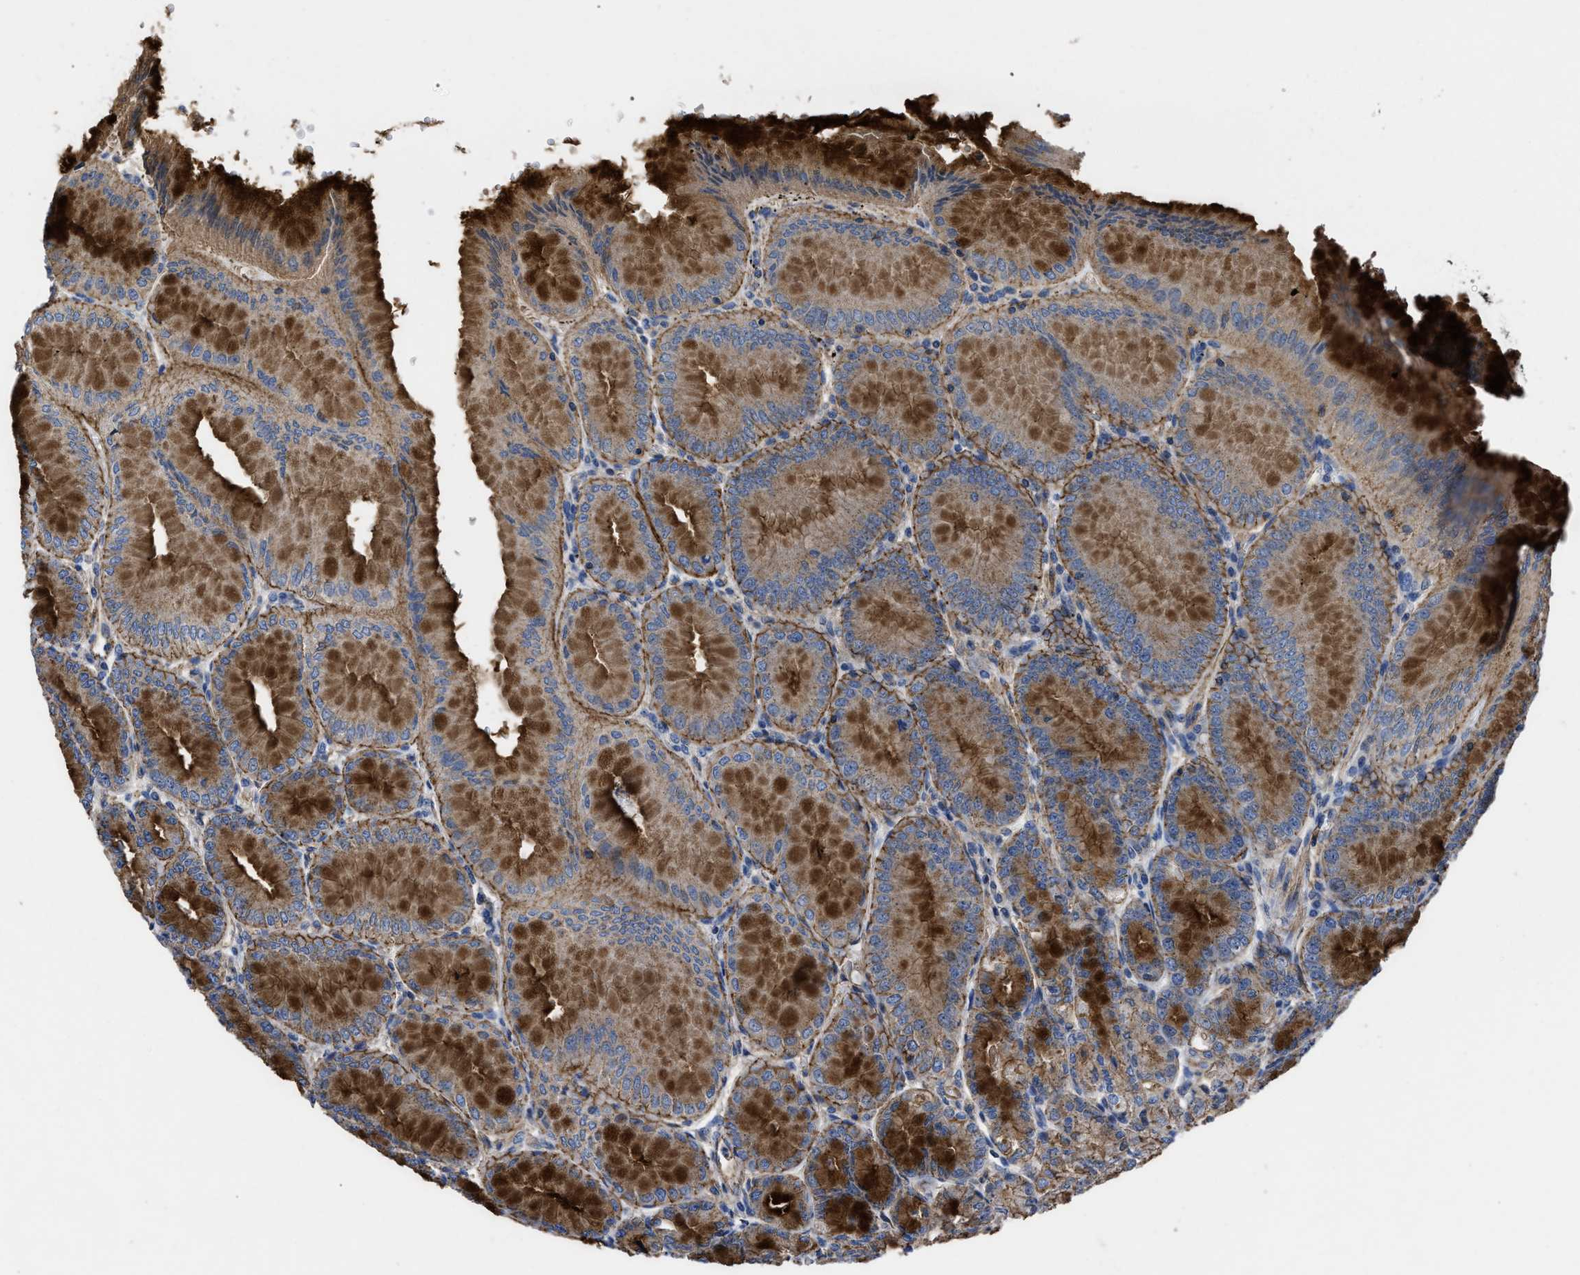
{"staining": {"intensity": "strong", "quantity": ">75%", "location": "cytoplasmic/membranous"}, "tissue": "stomach", "cell_type": "Glandular cells", "image_type": "normal", "snomed": [{"axis": "morphology", "description": "Normal tissue, NOS"}, {"axis": "topography", "description": "Stomach, lower"}], "caption": "Protein expression analysis of normal human stomach reveals strong cytoplasmic/membranous expression in approximately >75% of glandular cells.", "gene": "USP4", "patient": {"sex": "male", "age": 71}}